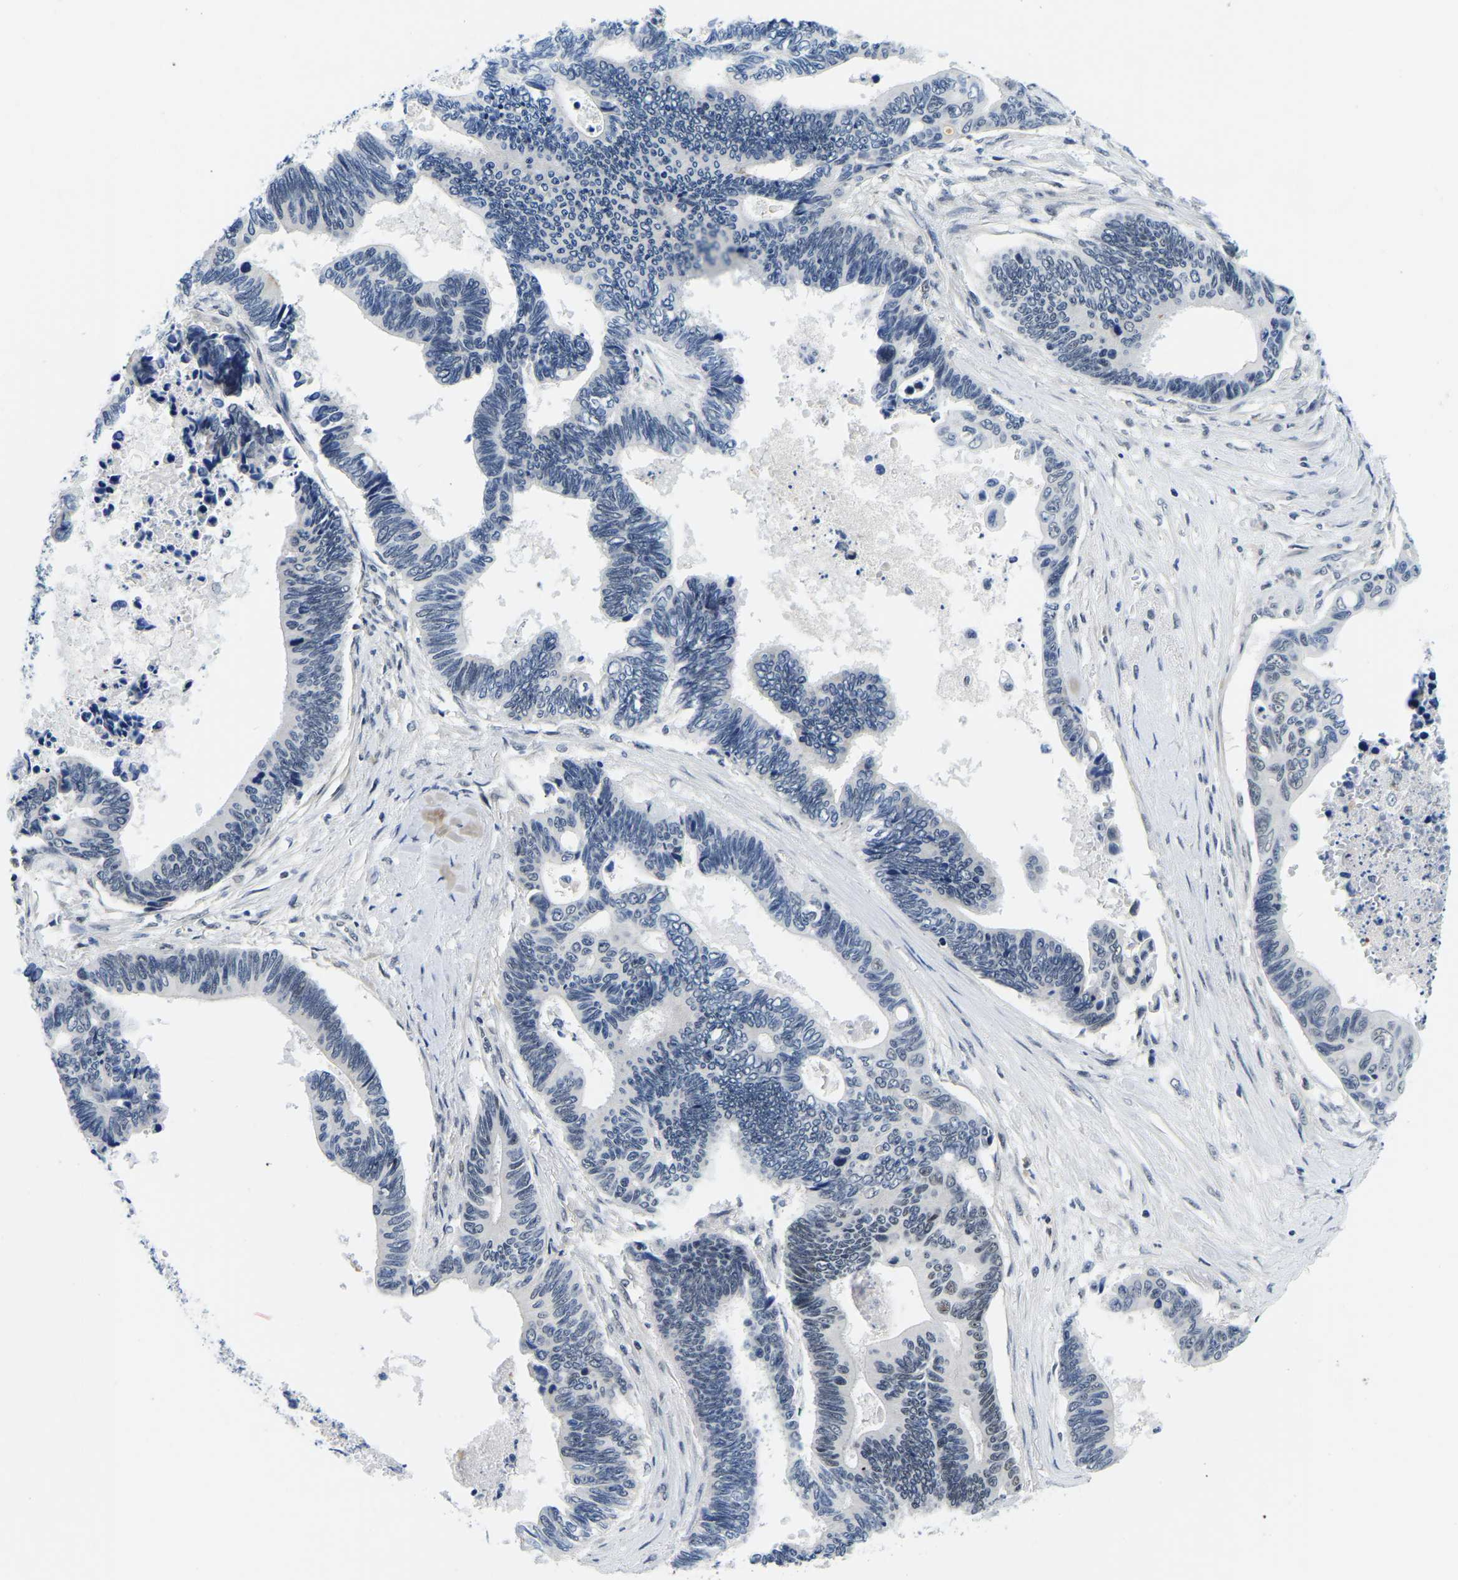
{"staining": {"intensity": "negative", "quantity": "none", "location": "none"}, "tissue": "pancreatic cancer", "cell_type": "Tumor cells", "image_type": "cancer", "snomed": [{"axis": "morphology", "description": "Adenocarcinoma, NOS"}, {"axis": "topography", "description": "Pancreas"}], "caption": "Immunohistochemical staining of adenocarcinoma (pancreatic) reveals no significant staining in tumor cells. The staining was performed using DAB (3,3'-diaminobenzidine) to visualize the protein expression in brown, while the nuclei were stained in blue with hematoxylin (Magnification: 20x).", "gene": "POLDIP3", "patient": {"sex": "female", "age": 70}}